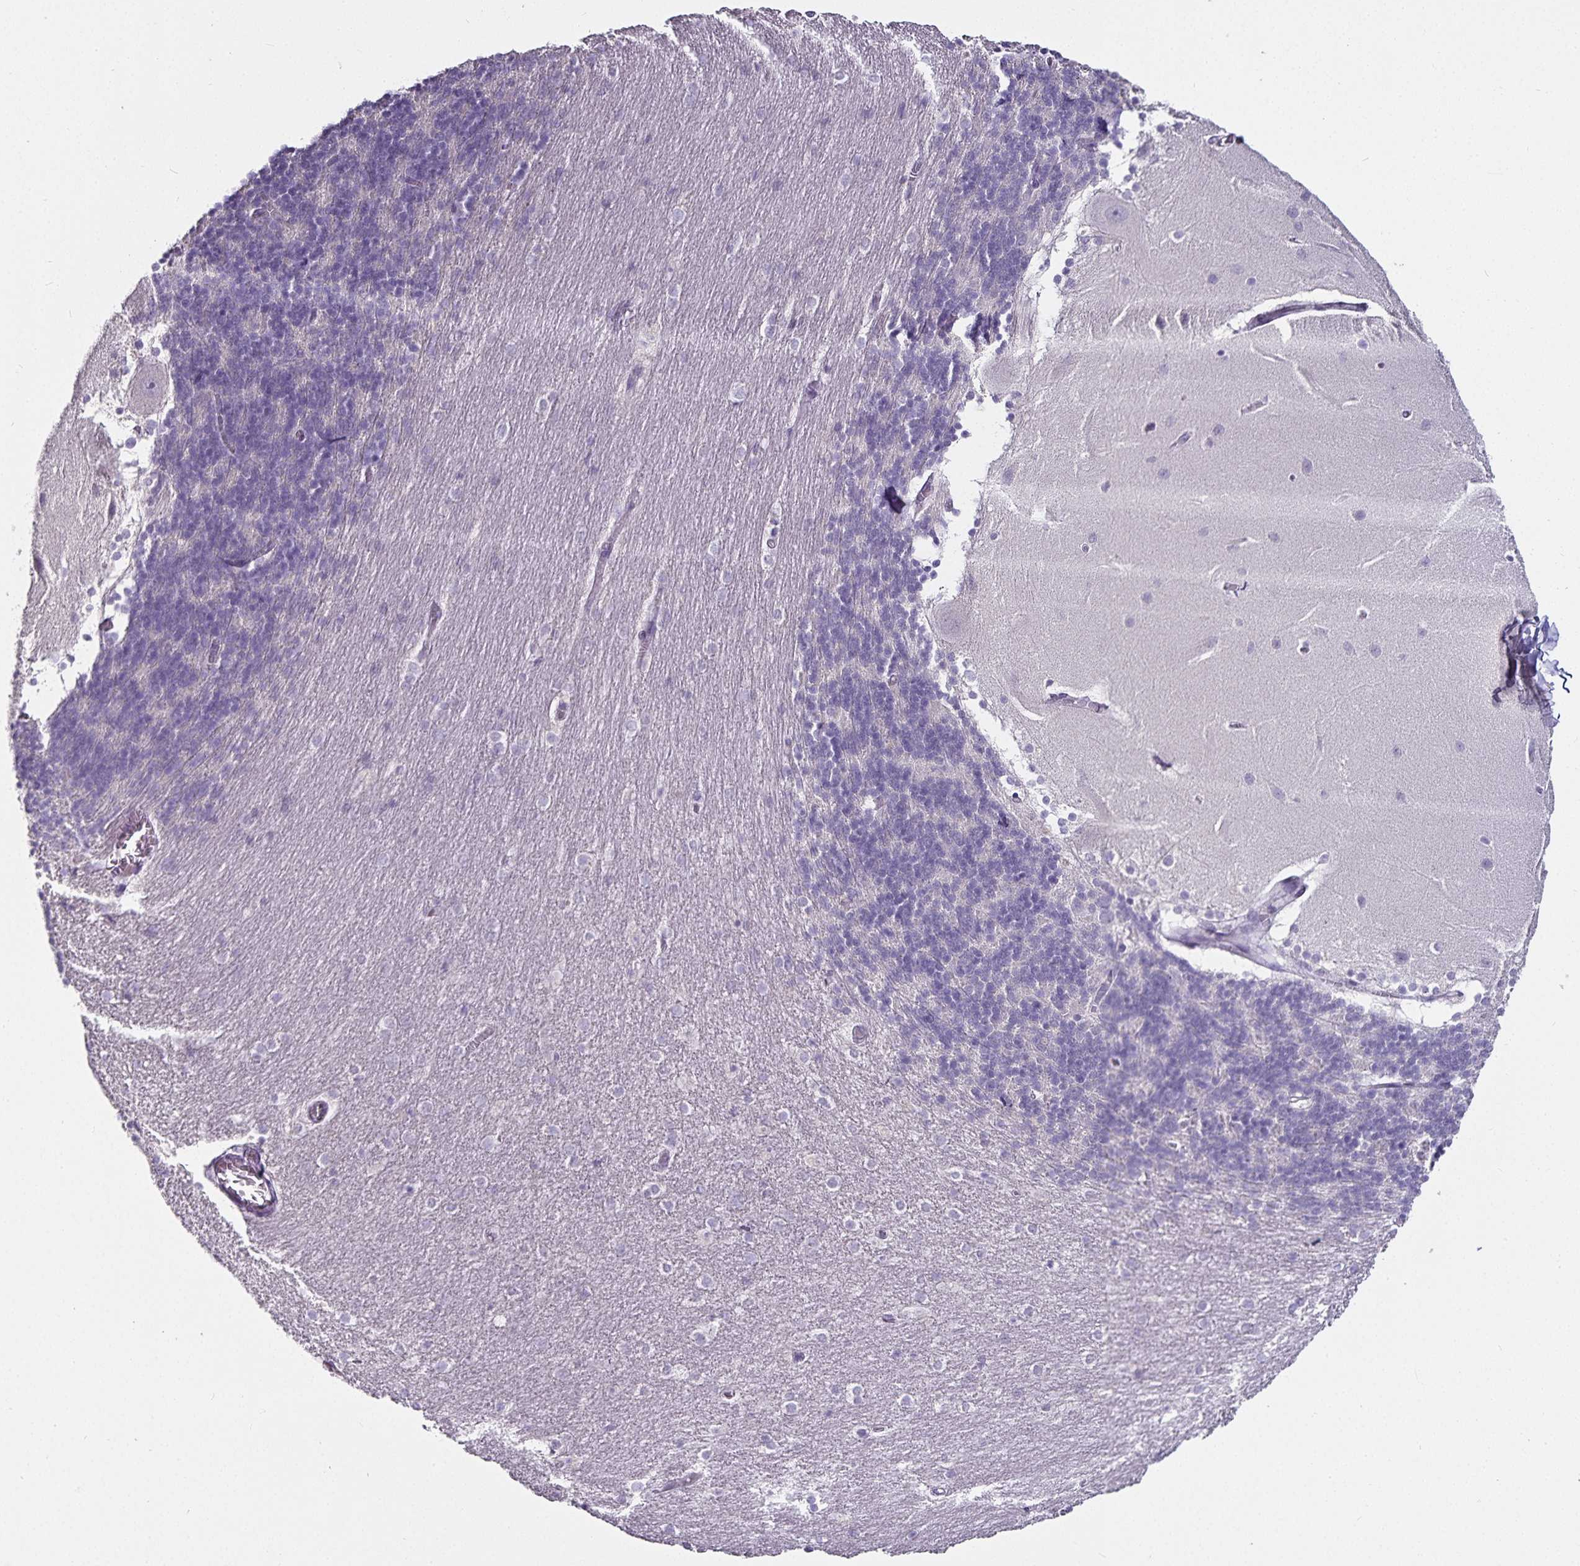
{"staining": {"intensity": "negative", "quantity": "none", "location": "none"}, "tissue": "cerebellum", "cell_type": "Cells in granular layer", "image_type": "normal", "snomed": [{"axis": "morphology", "description": "Normal tissue, NOS"}, {"axis": "topography", "description": "Cerebellum"}], "caption": "IHC histopathology image of normal cerebellum: cerebellum stained with DAB reveals no significant protein expression in cells in granular layer. (DAB immunohistochemistry (IHC) visualized using brightfield microscopy, high magnification).", "gene": "CA12", "patient": {"sex": "female", "age": 54}}